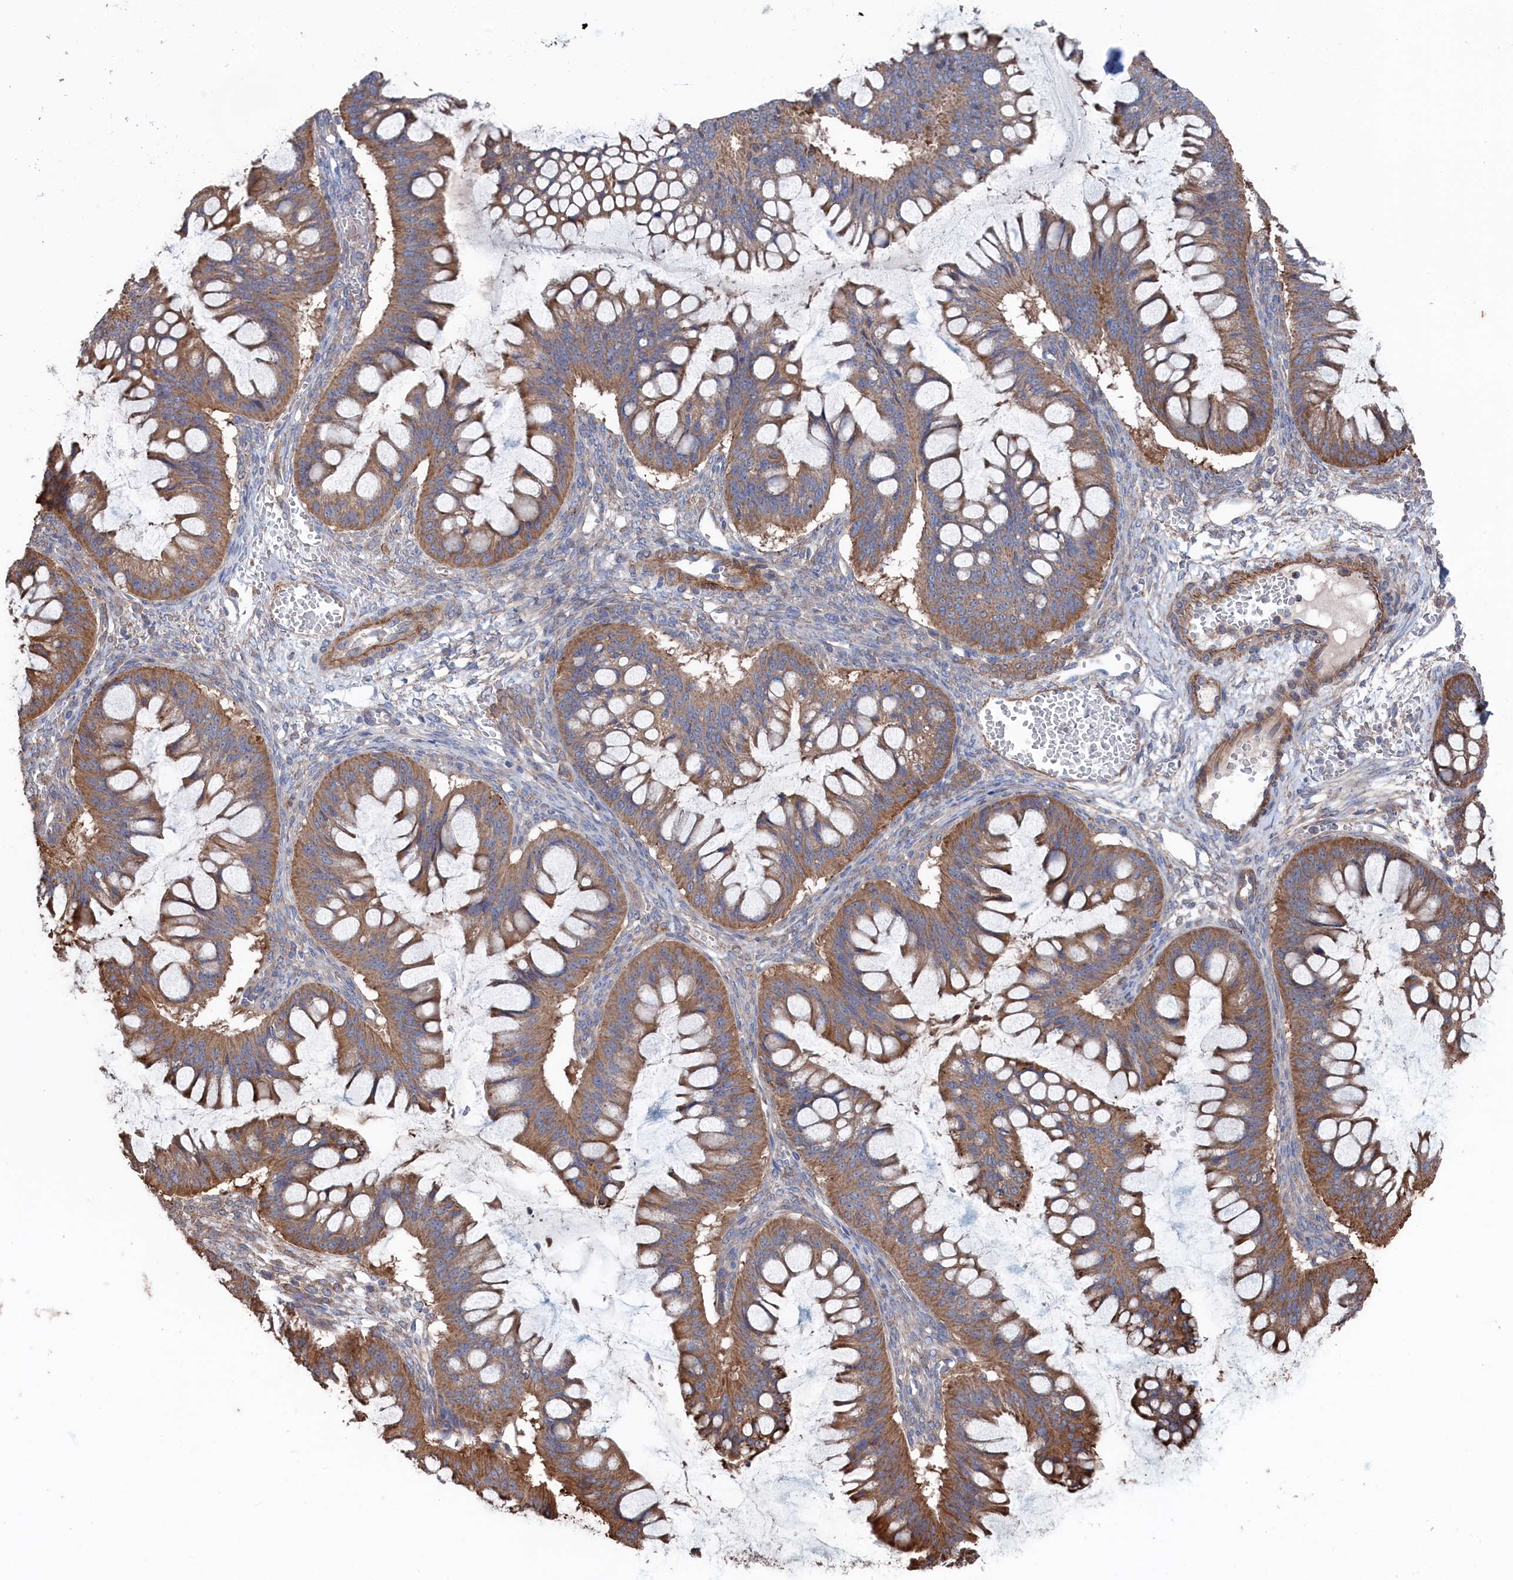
{"staining": {"intensity": "moderate", "quantity": ">75%", "location": "cytoplasmic/membranous"}, "tissue": "ovarian cancer", "cell_type": "Tumor cells", "image_type": "cancer", "snomed": [{"axis": "morphology", "description": "Cystadenocarcinoma, mucinous, NOS"}, {"axis": "topography", "description": "Ovary"}], "caption": "The image displays immunohistochemical staining of ovarian mucinous cystadenocarcinoma. There is moderate cytoplasmic/membranous staining is present in approximately >75% of tumor cells.", "gene": "FILIP1L", "patient": {"sex": "female", "age": 73}}